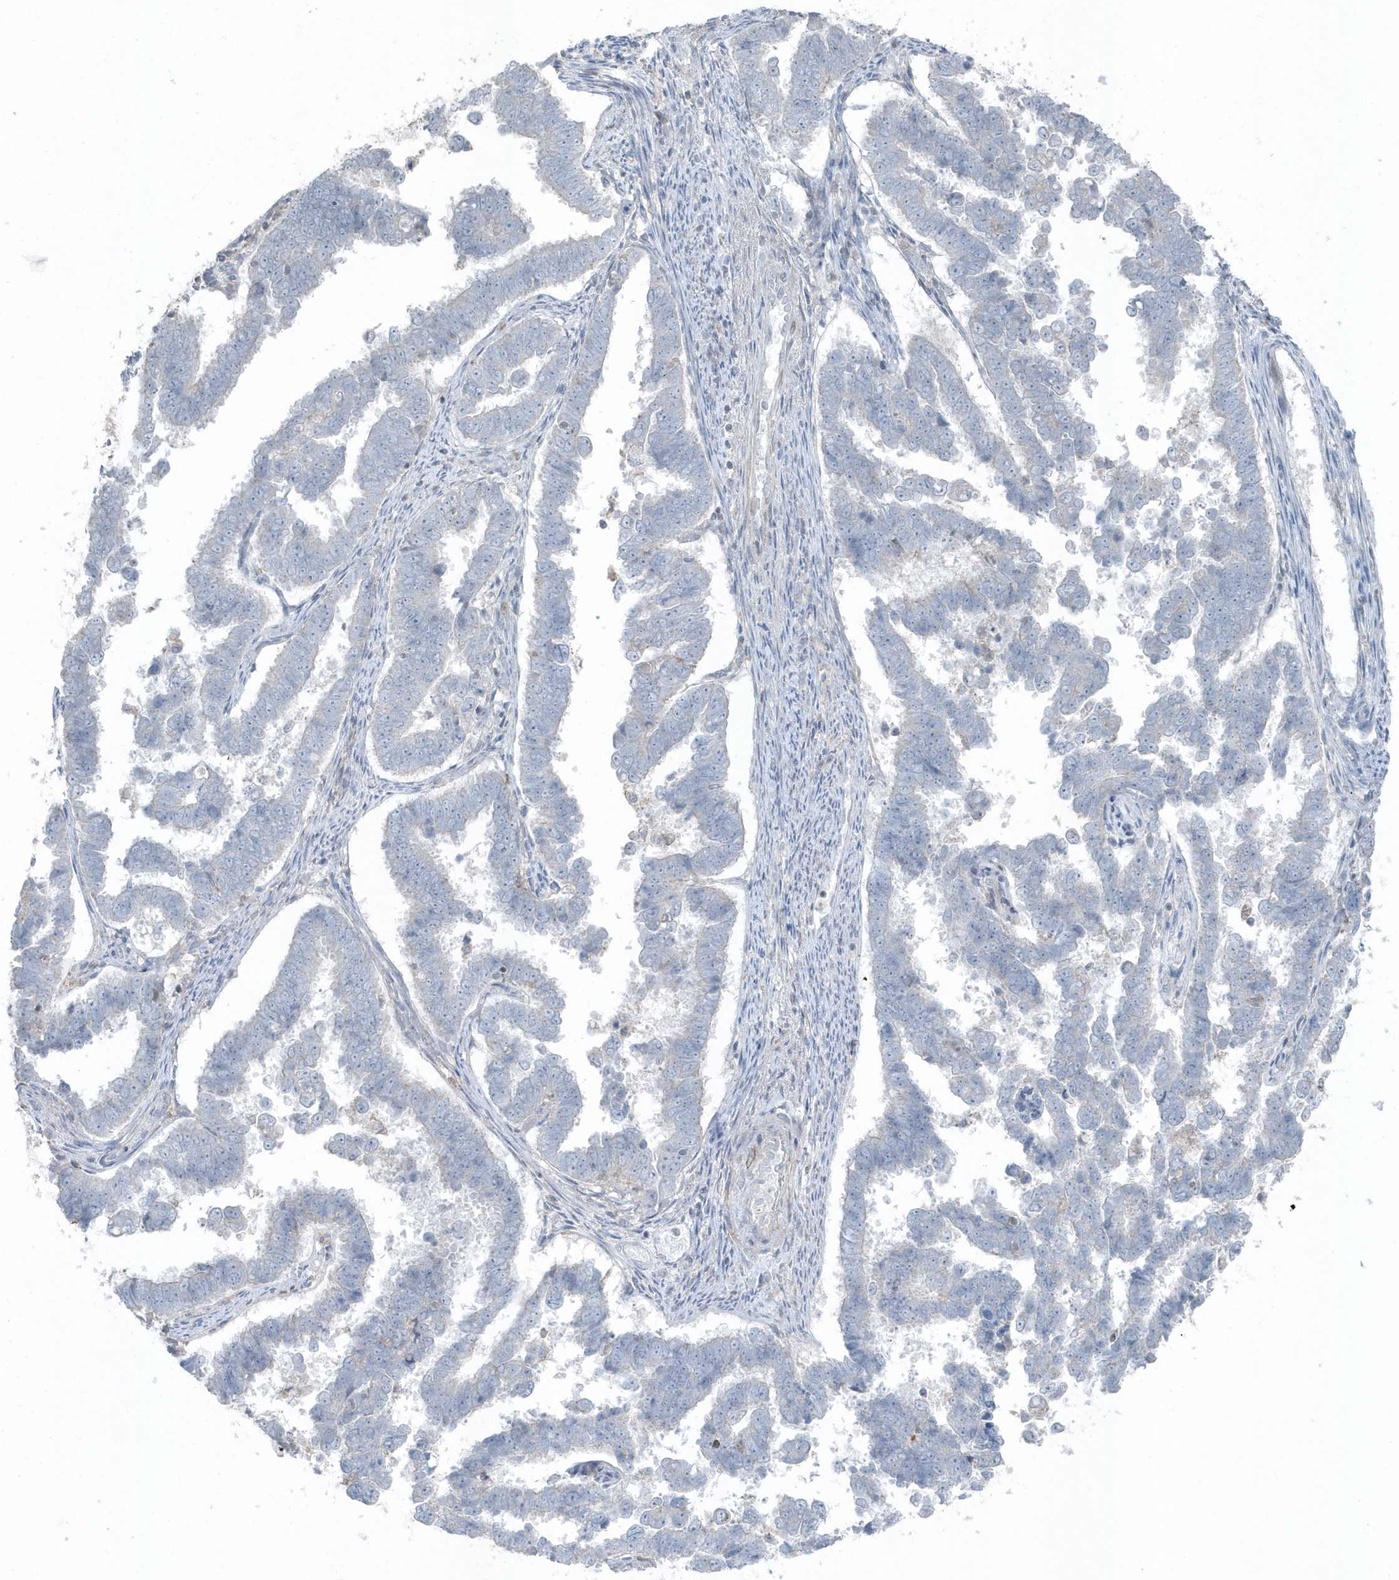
{"staining": {"intensity": "negative", "quantity": "none", "location": "none"}, "tissue": "endometrial cancer", "cell_type": "Tumor cells", "image_type": "cancer", "snomed": [{"axis": "morphology", "description": "Adenocarcinoma, NOS"}, {"axis": "topography", "description": "Endometrium"}], "caption": "The histopathology image reveals no staining of tumor cells in endometrial cancer (adenocarcinoma).", "gene": "ACTC1", "patient": {"sex": "female", "age": 75}}